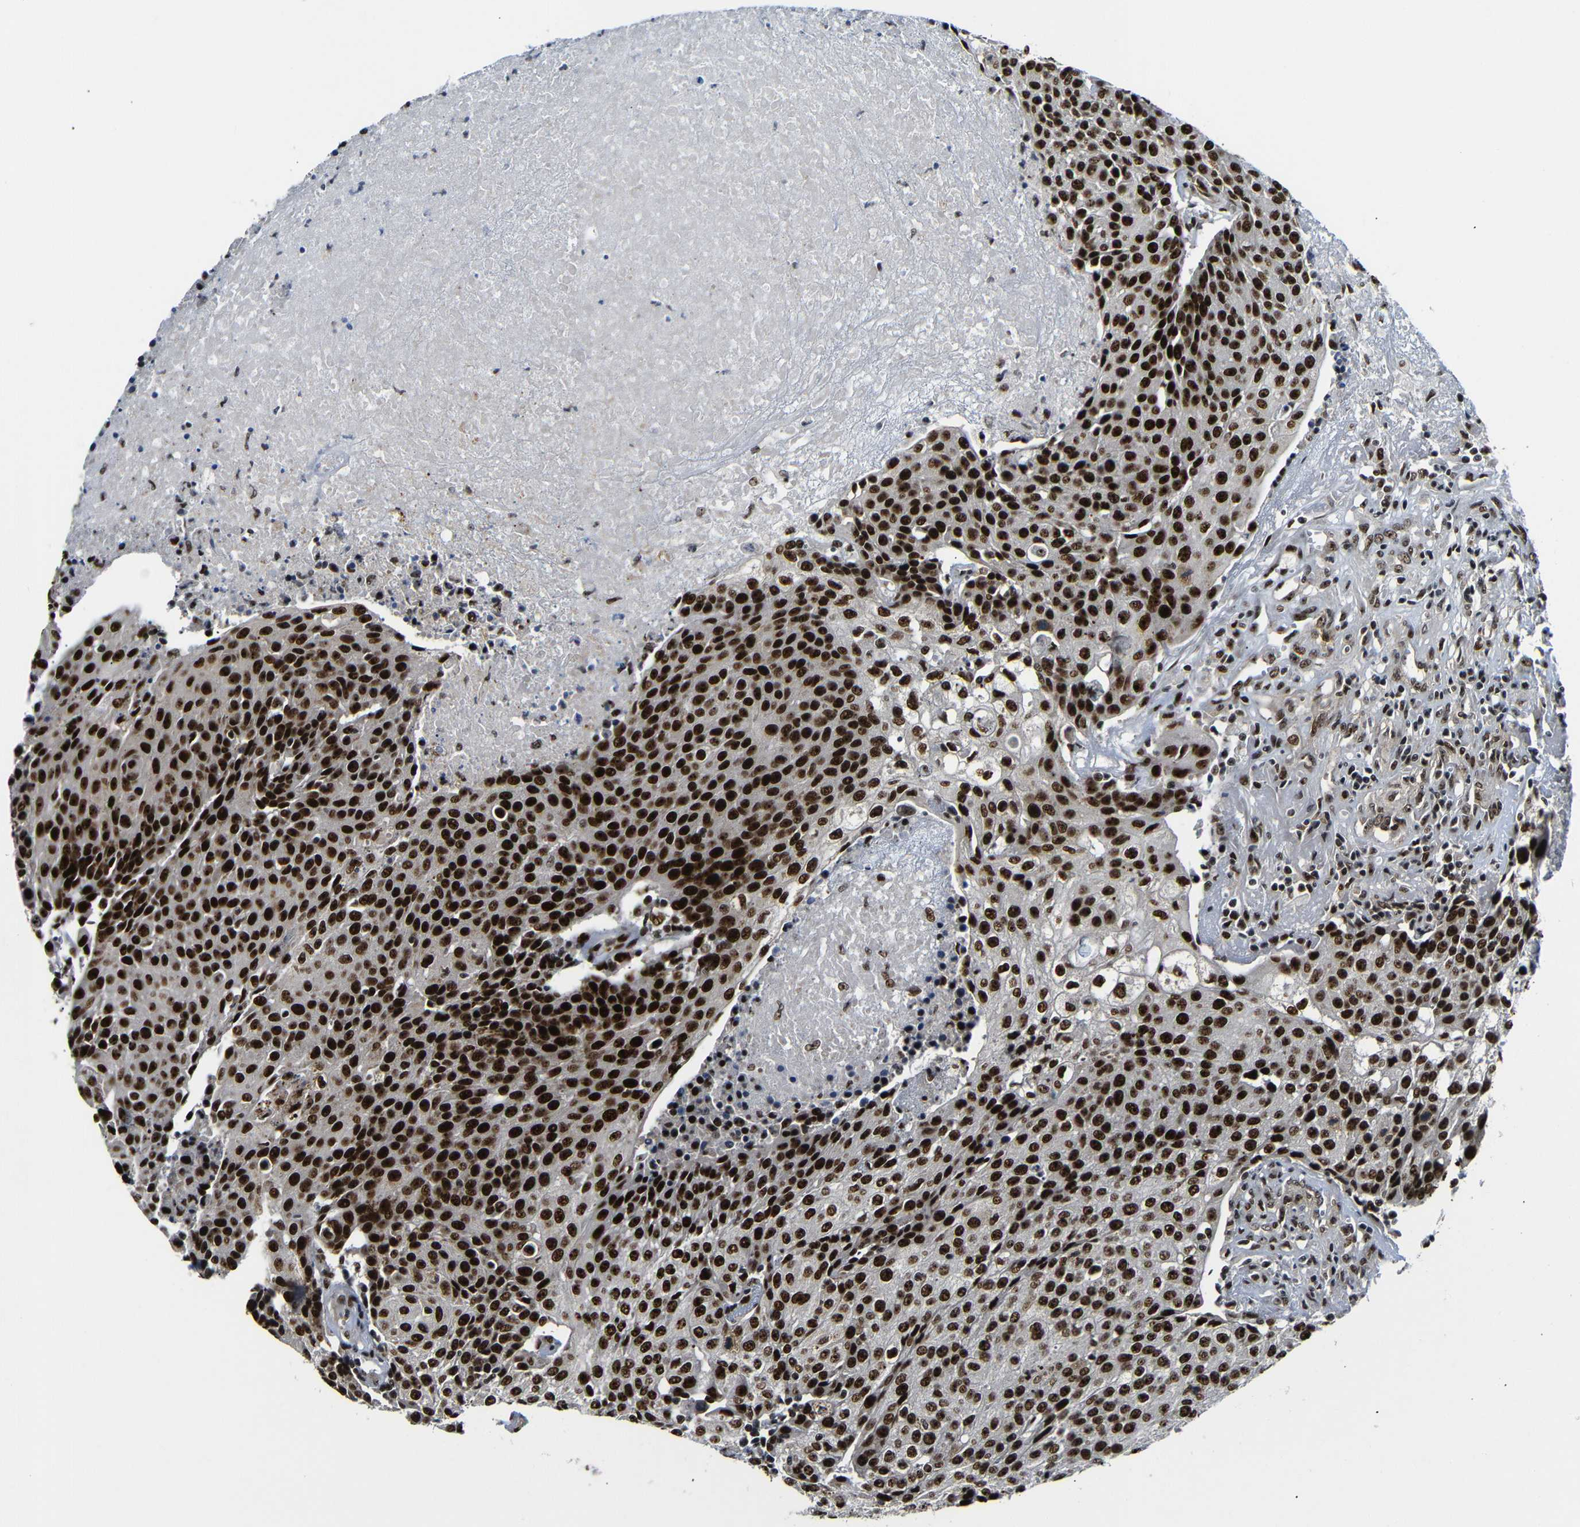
{"staining": {"intensity": "strong", "quantity": ">75%", "location": "nuclear"}, "tissue": "urothelial cancer", "cell_type": "Tumor cells", "image_type": "cancer", "snomed": [{"axis": "morphology", "description": "Urothelial carcinoma, High grade"}, {"axis": "topography", "description": "Urinary bladder"}], "caption": "An immunohistochemistry micrograph of neoplastic tissue is shown. Protein staining in brown shows strong nuclear positivity in high-grade urothelial carcinoma within tumor cells.", "gene": "SETDB2", "patient": {"sex": "female", "age": 85}}